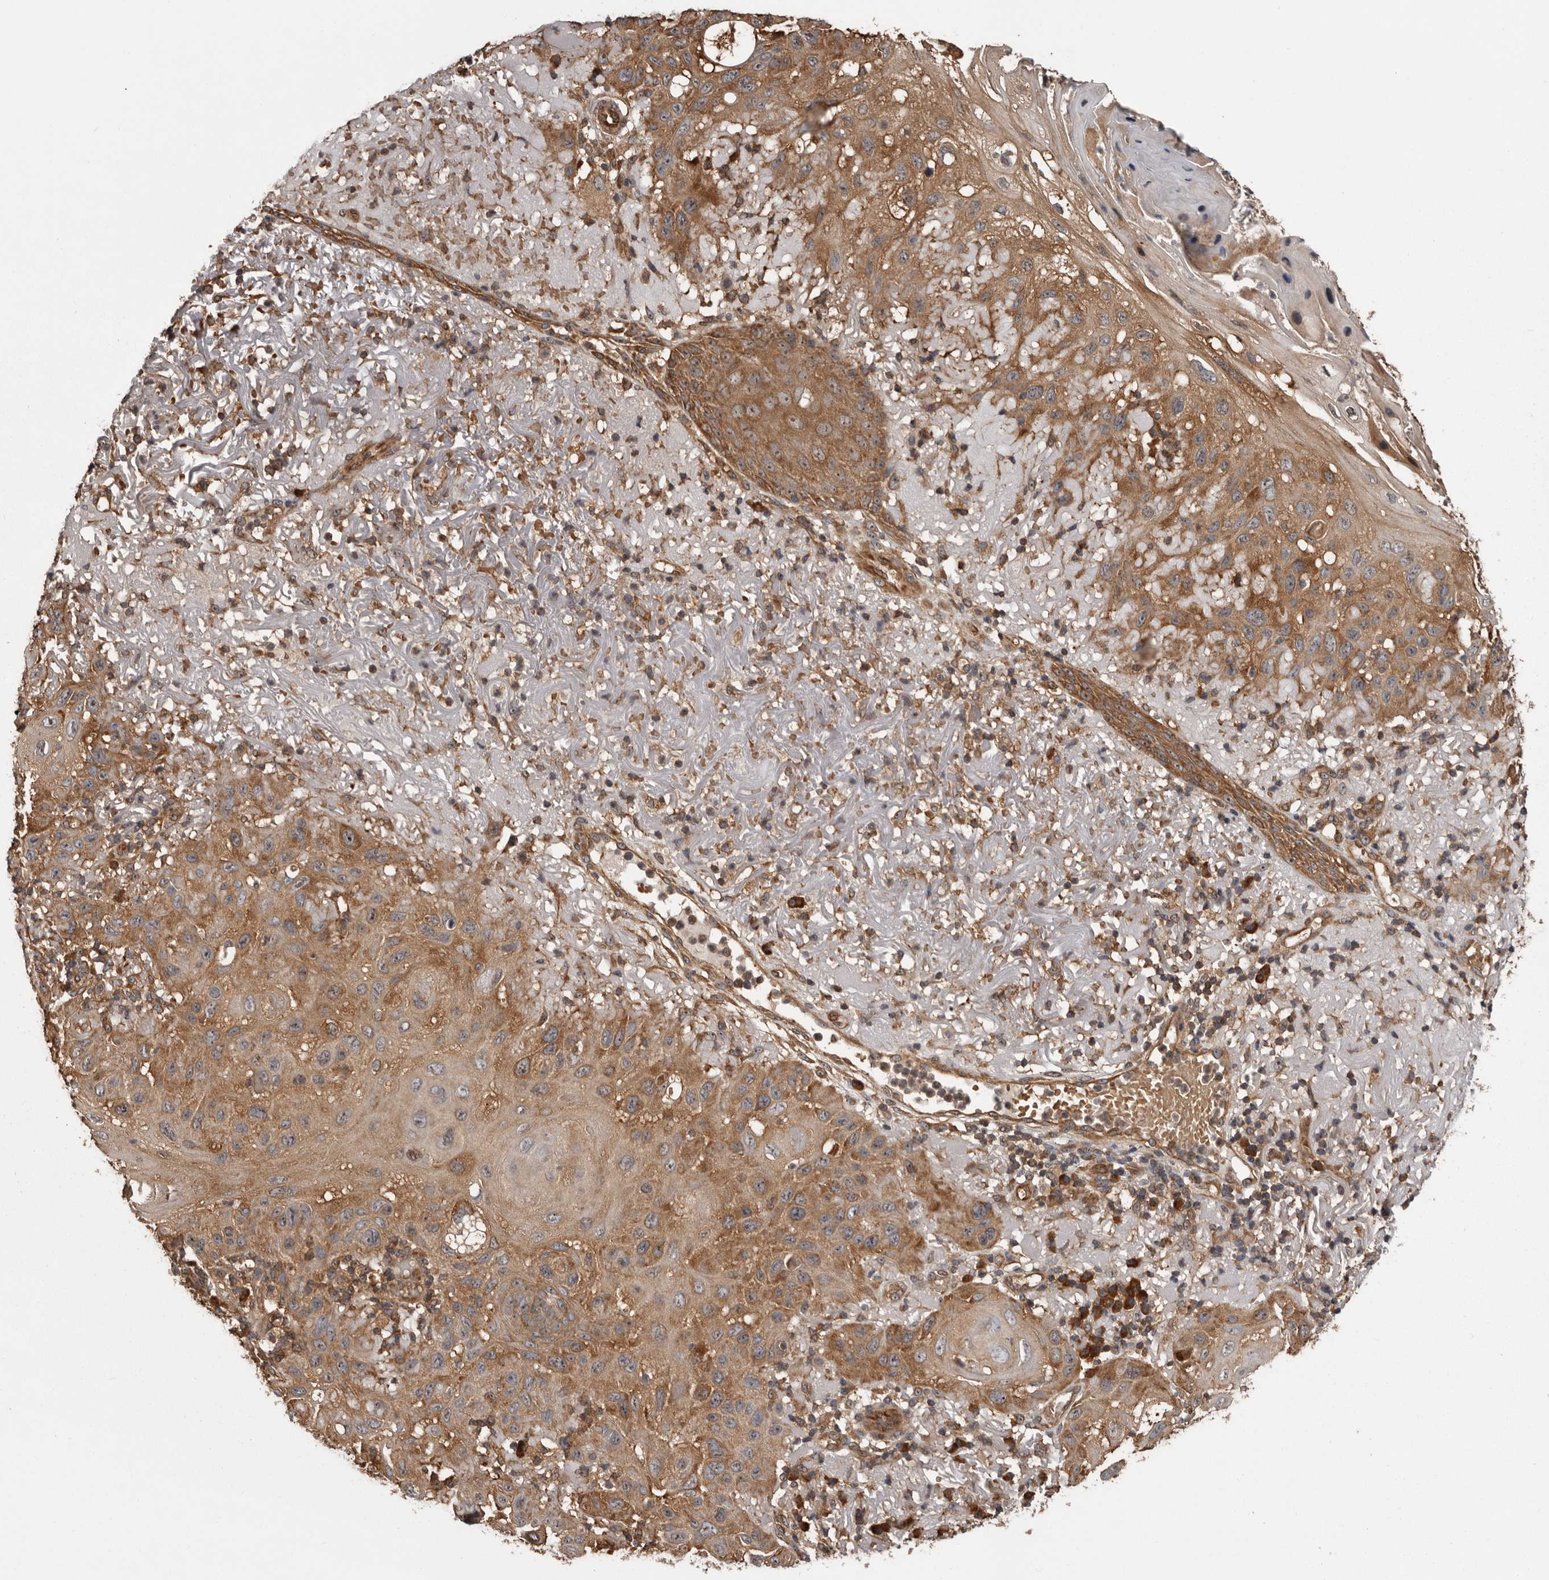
{"staining": {"intensity": "moderate", "quantity": ">75%", "location": "cytoplasmic/membranous"}, "tissue": "skin cancer", "cell_type": "Tumor cells", "image_type": "cancer", "snomed": [{"axis": "morphology", "description": "Normal tissue, NOS"}, {"axis": "morphology", "description": "Squamous cell carcinoma, NOS"}, {"axis": "topography", "description": "Skin"}], "caption": "Immunohistochemistry (DAB (3,3'-diaminobenzidine)) staining of human skin squamous cell carcinoma shows moderate cytoplasmic/membranous protein staining in about >75% of tumor cells.", "gene": "DARS1", "patient": {"sex": "female", "age": 96}}